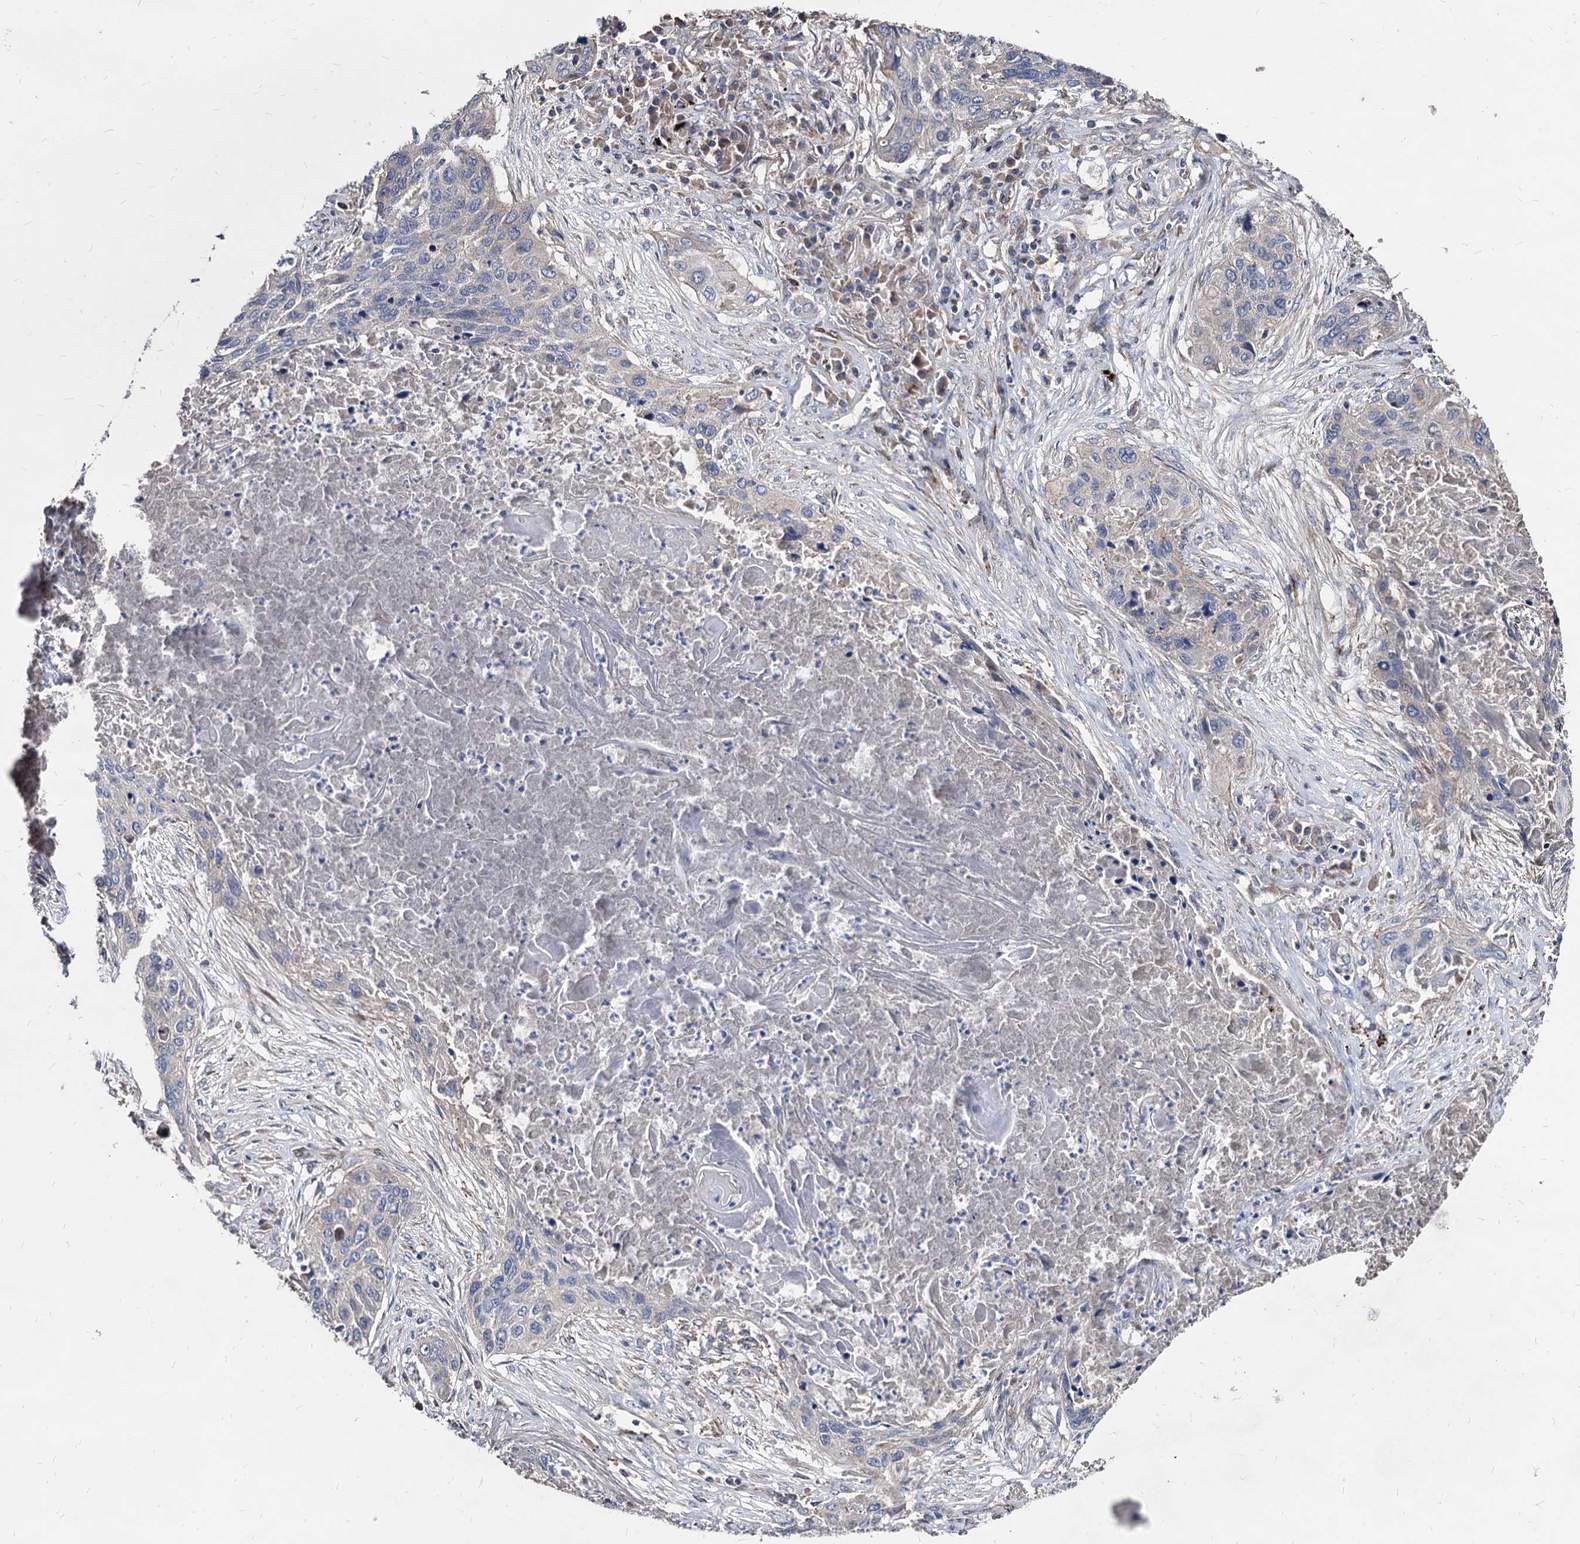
{"staining": {"intensity": "negative", "quantity": "none", "location": "none"}, "tissue": "lung cancer", "cell_type": "Tumor cells", "image_type": "cancer", "snomed": [{"axis": "morphology", "description": "Squamous cell carcinoma, NOS"}, {"axis": "topography", "description": "Lung"}], "caption": "IHC image of lung squamous cell carcinoma stained for a protein (brown), which exhibits no expression in tumor cells.", "gene": "WDR11", "patient": {"sex": "female", "age": 63}}